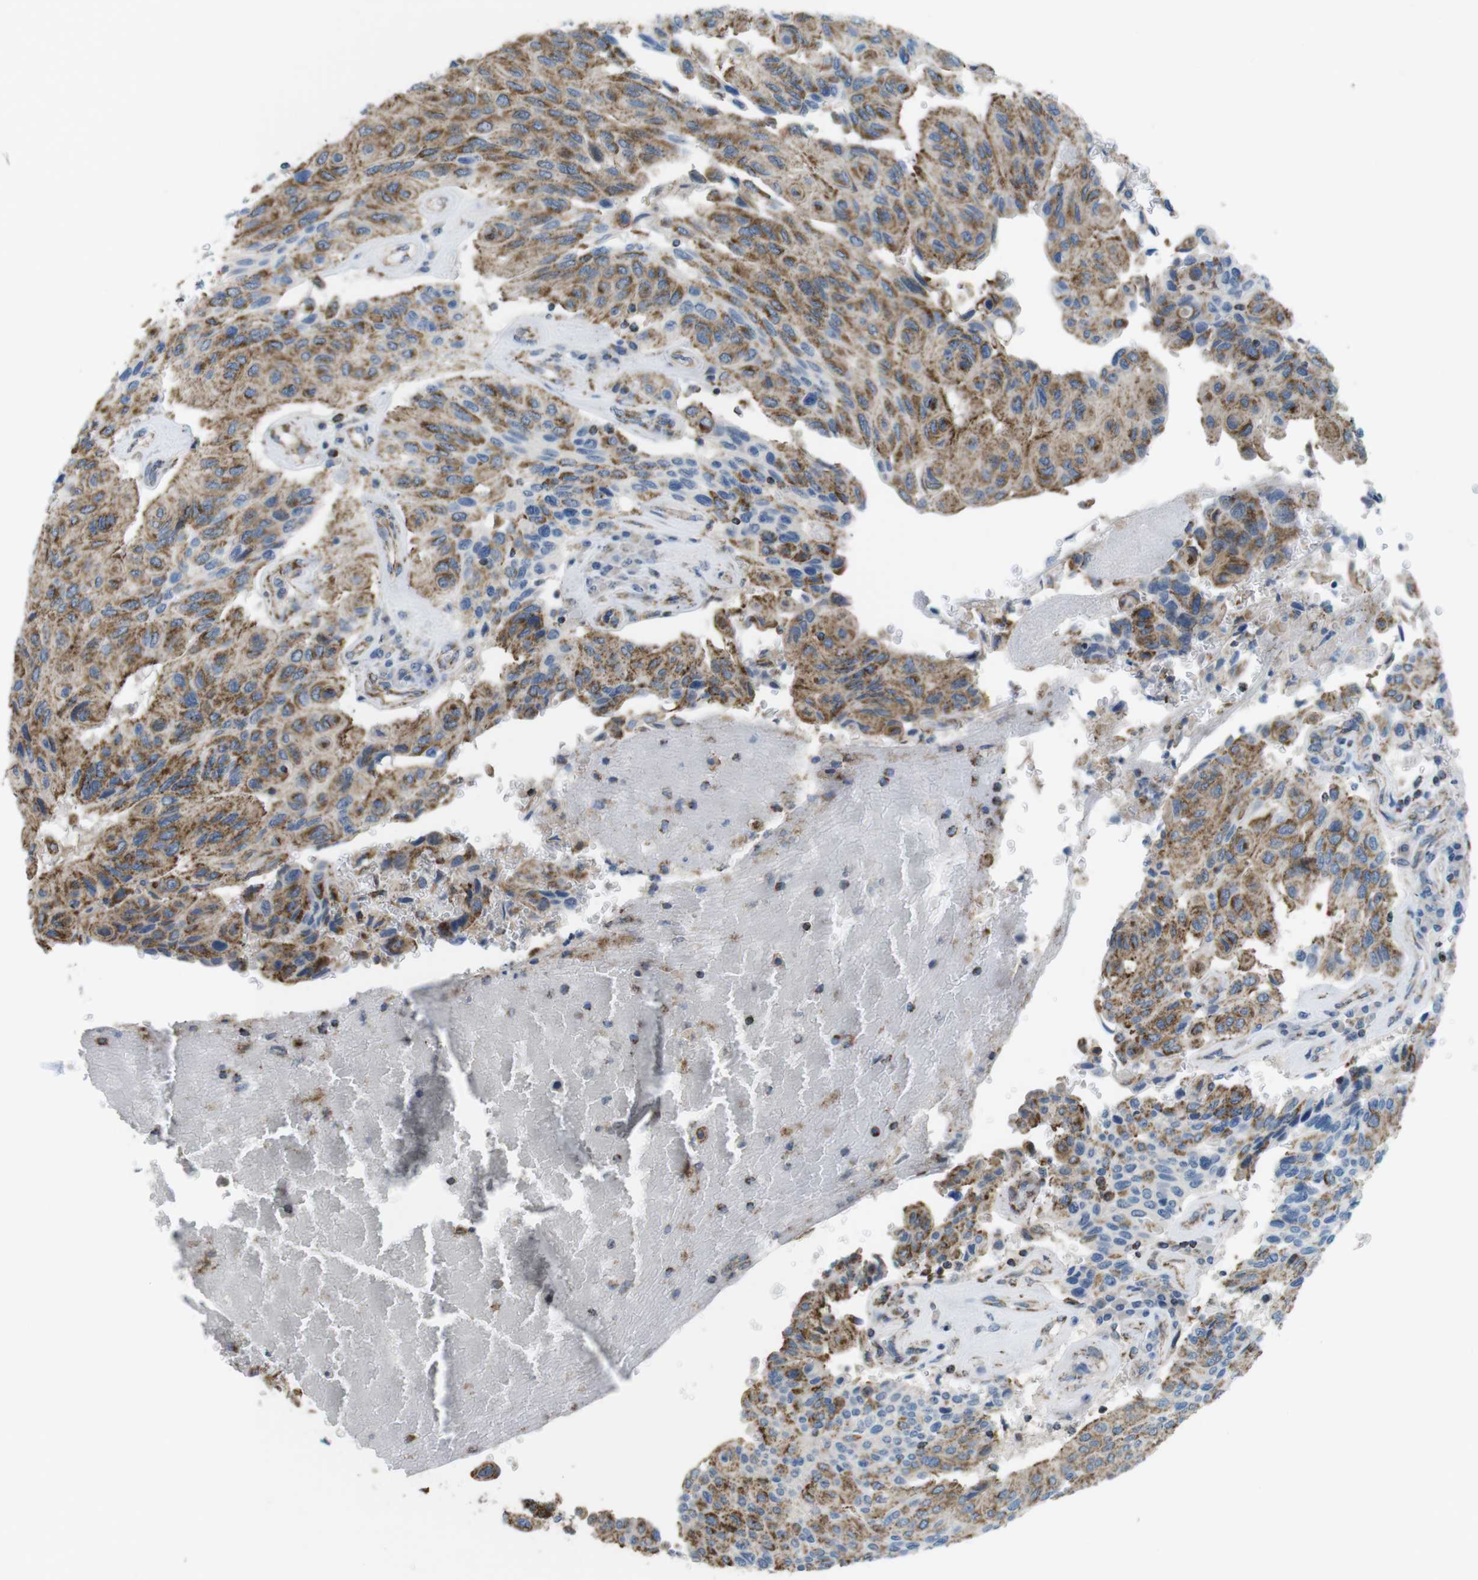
{"staining": {"intensity": "moderate", "quantity": ">75%", "location": "cytoplasmic/membranous"}, "tissue": "urothelial cancer", "cell_type": "Tumor cells", "image_type": "cancer", "snomed": [{"axis": "morphology", "description": "Urothelial carcinoma, High grade"}, {"axis": "topography", "description": "Urinary bladder"}], "caption": "A brown stain highlights moderate cytoplasmic/membranous expression of a protein in human urothelial carcinoma (high-grade) tumor cells.", "gene": "GRIK2", "patient": {"sex": "male", "age": 66}}